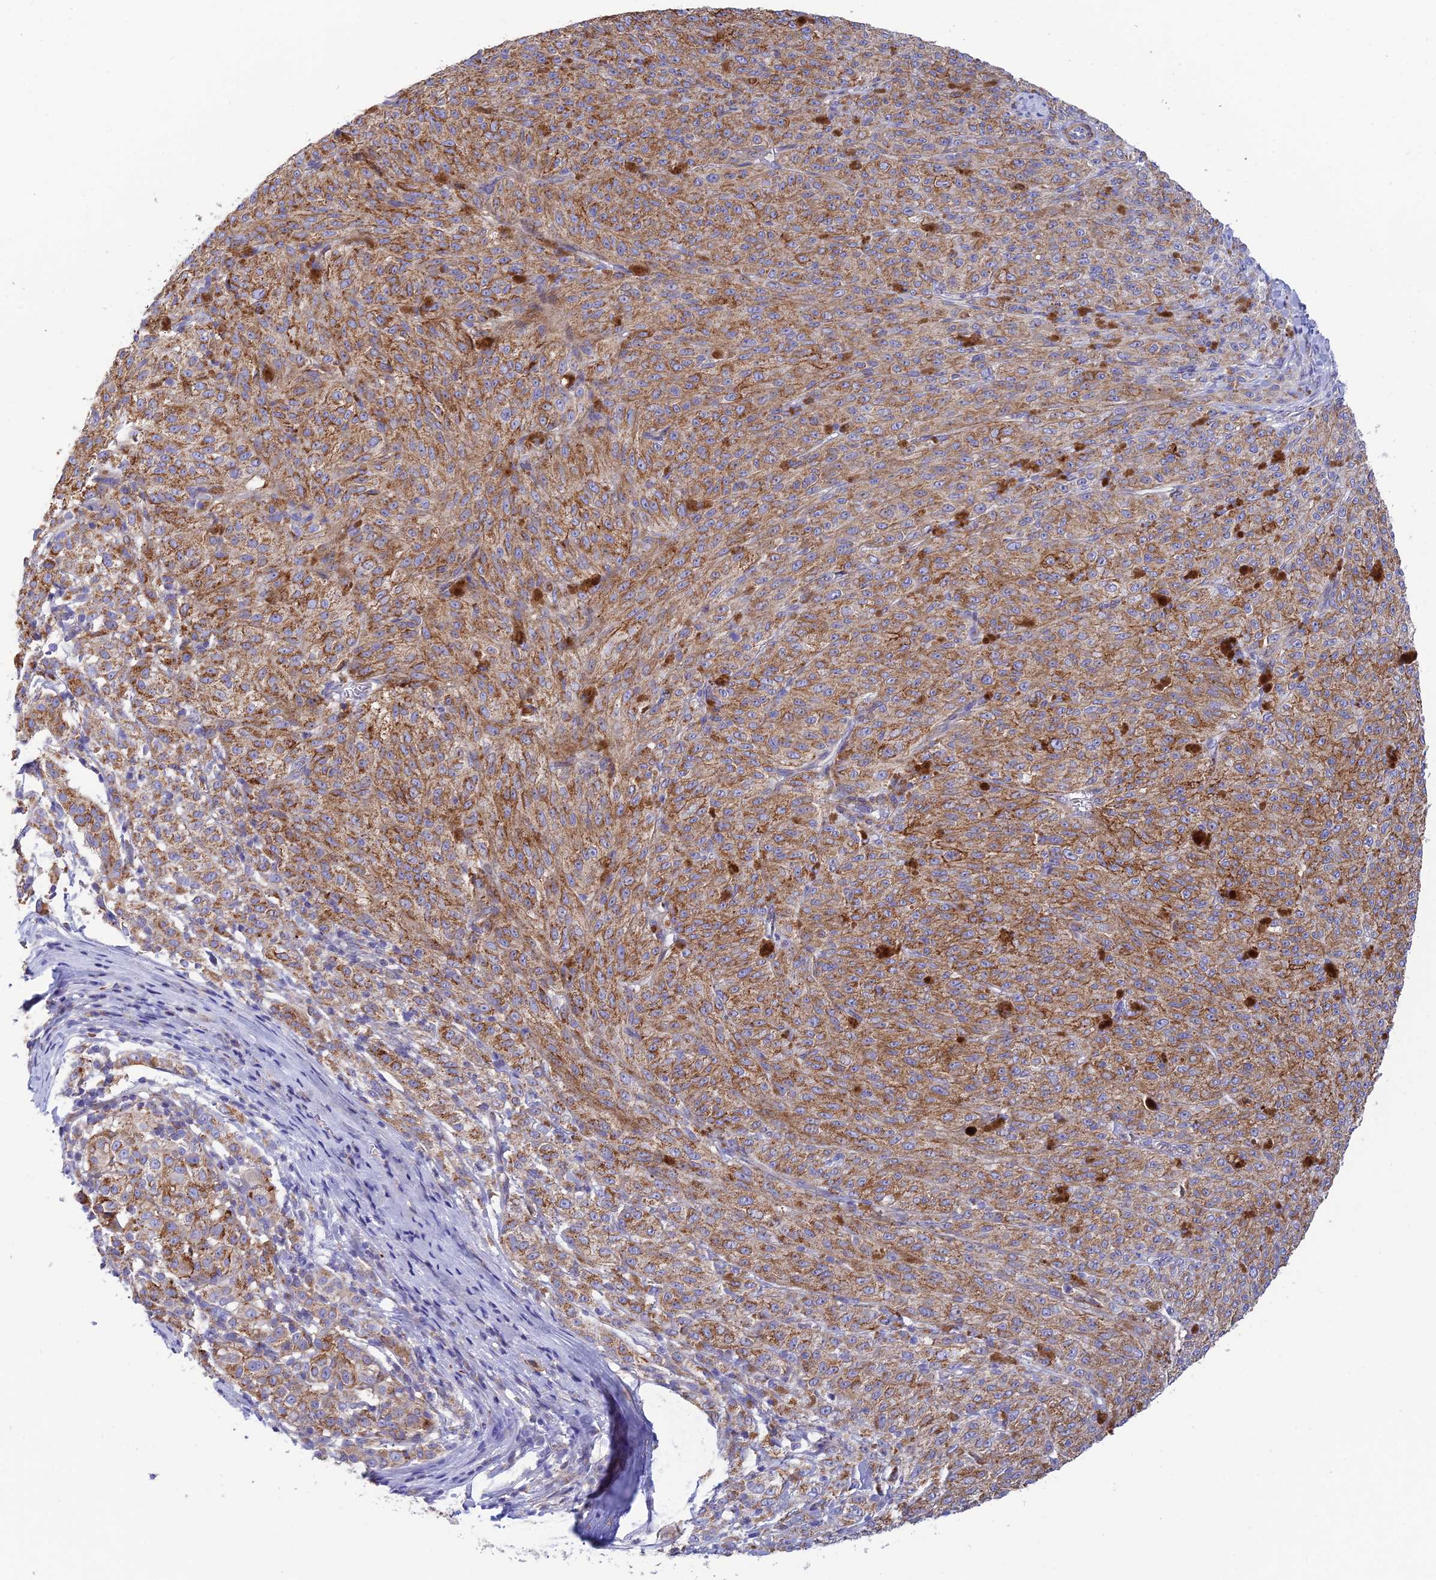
{"staining": {"intensity": "moderate", "quantity": ">75%", "location": "cytoplasmic/membranous"}, "tissue": "melanoma", "cell_type": "Tumor cells", "image_type": "cancer", "snomed": [{"axis": "morphology", "description": "Malignant melanoma, NOS"}, {"axis": "topography", "description": "Skin"}], "caption": "A micrograph showing moderate cytoplasmic/membranous expression in approximately >75% of tumor cells in malignant melanoma, as visualized by brown immunohistochemical staining.", "gene": "CSPG4", "patient": {"sex": "female", "age": 52}}